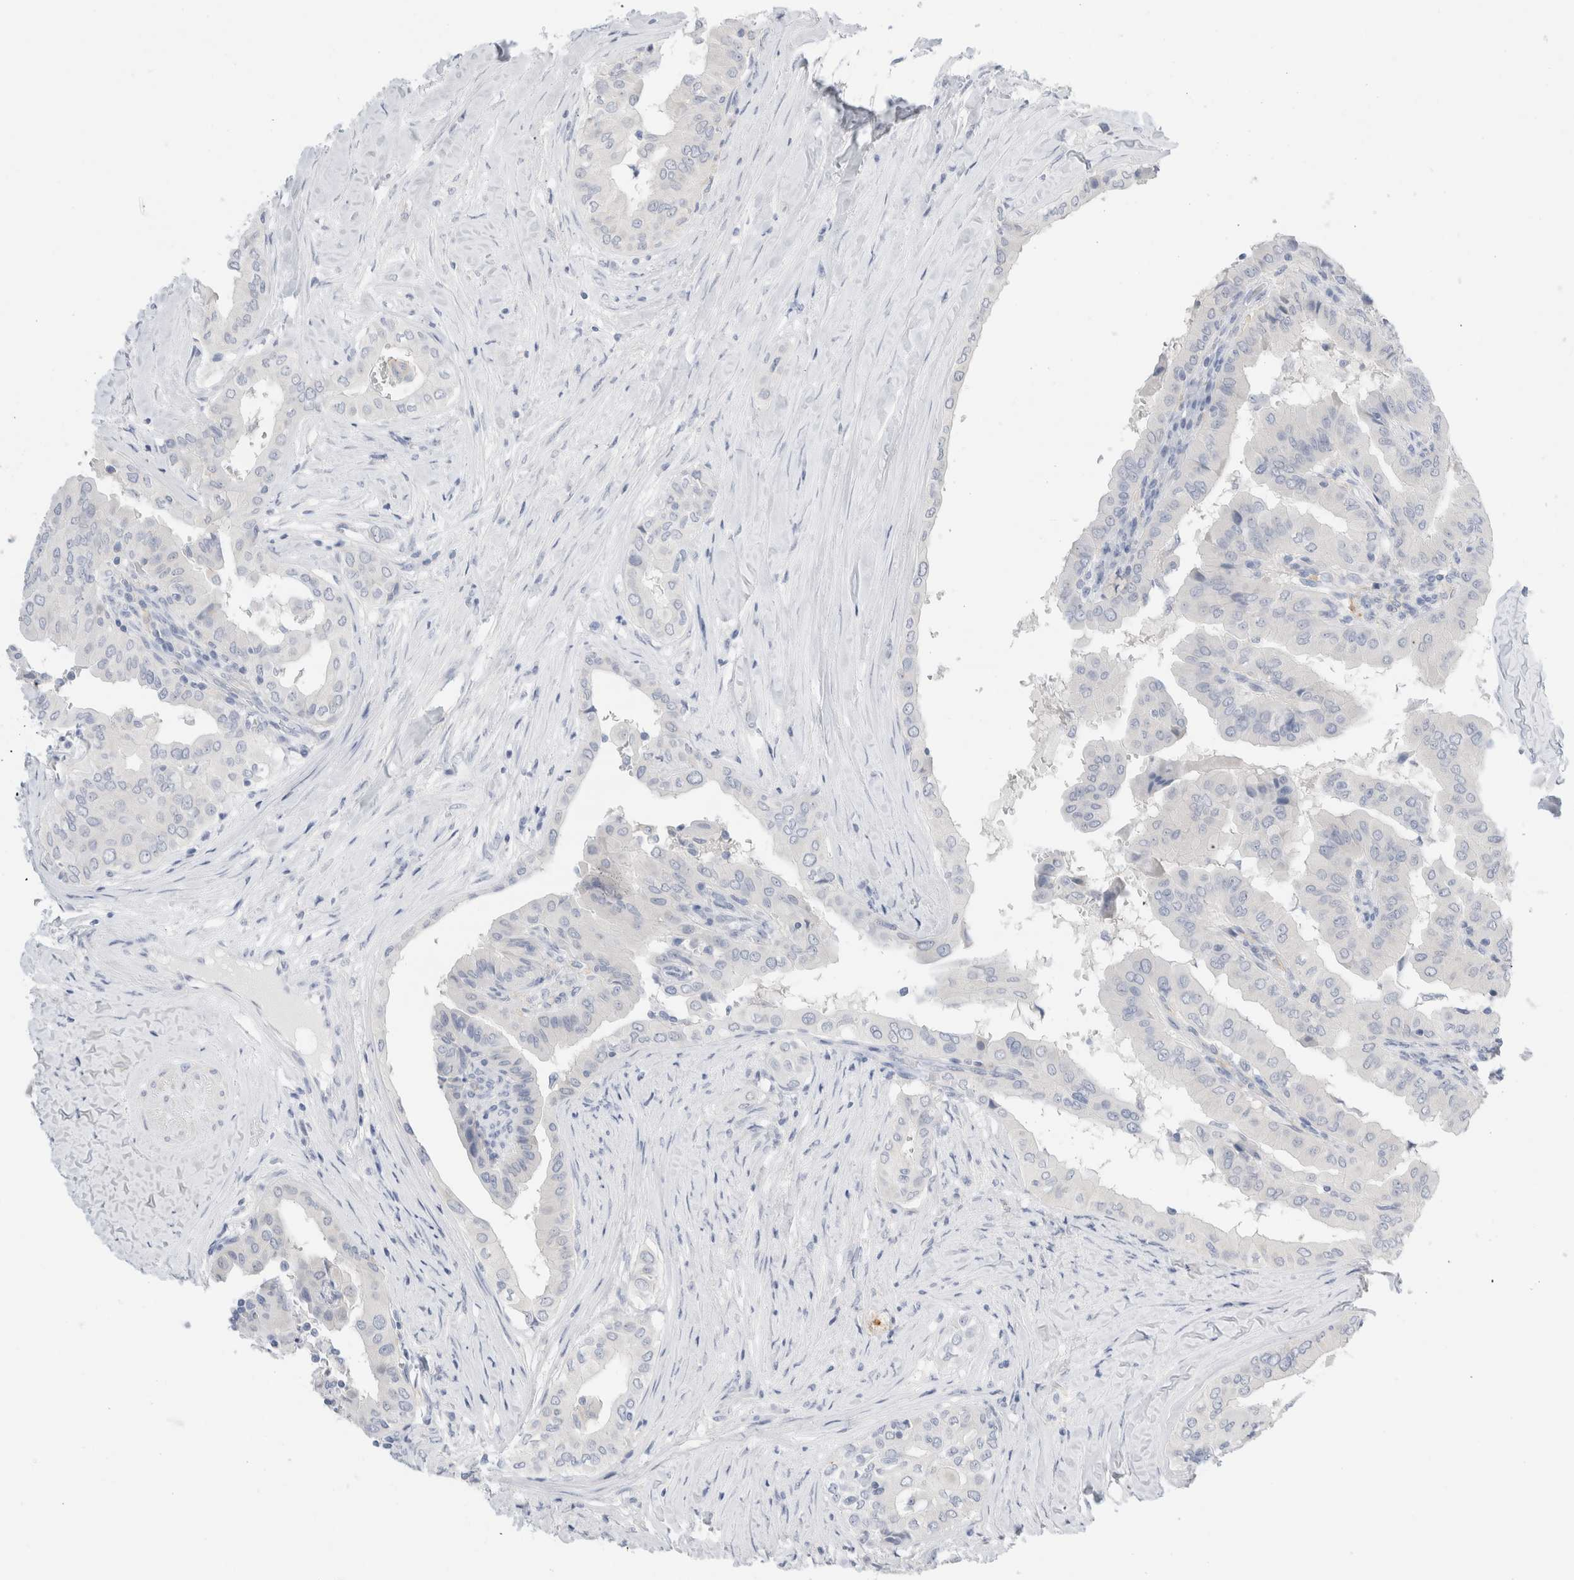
{"staining": {"intensity": "negative", "quantity": "none", "location": "none"}, "tissue": "thyroid cancer", "cell_type": "Tumor cells", "image_type": "cancer", "snomed": [{"axis": "morphology", "description": "Papillary adenocarcinoma, NOS"}, {"axis": "topography", "description": "Thyroid gland"}], "caption": "This is a micrograph of immunohistochemistry staining of papillary adenocarcinoma (thyroid), which shows no staining in tumor cells. (Brightfield microscopy of DAB immunohistochemistry (IHC) at high magnification).", "gene": "ADAM30", "patient": {"sex": "male", "age": 33}}